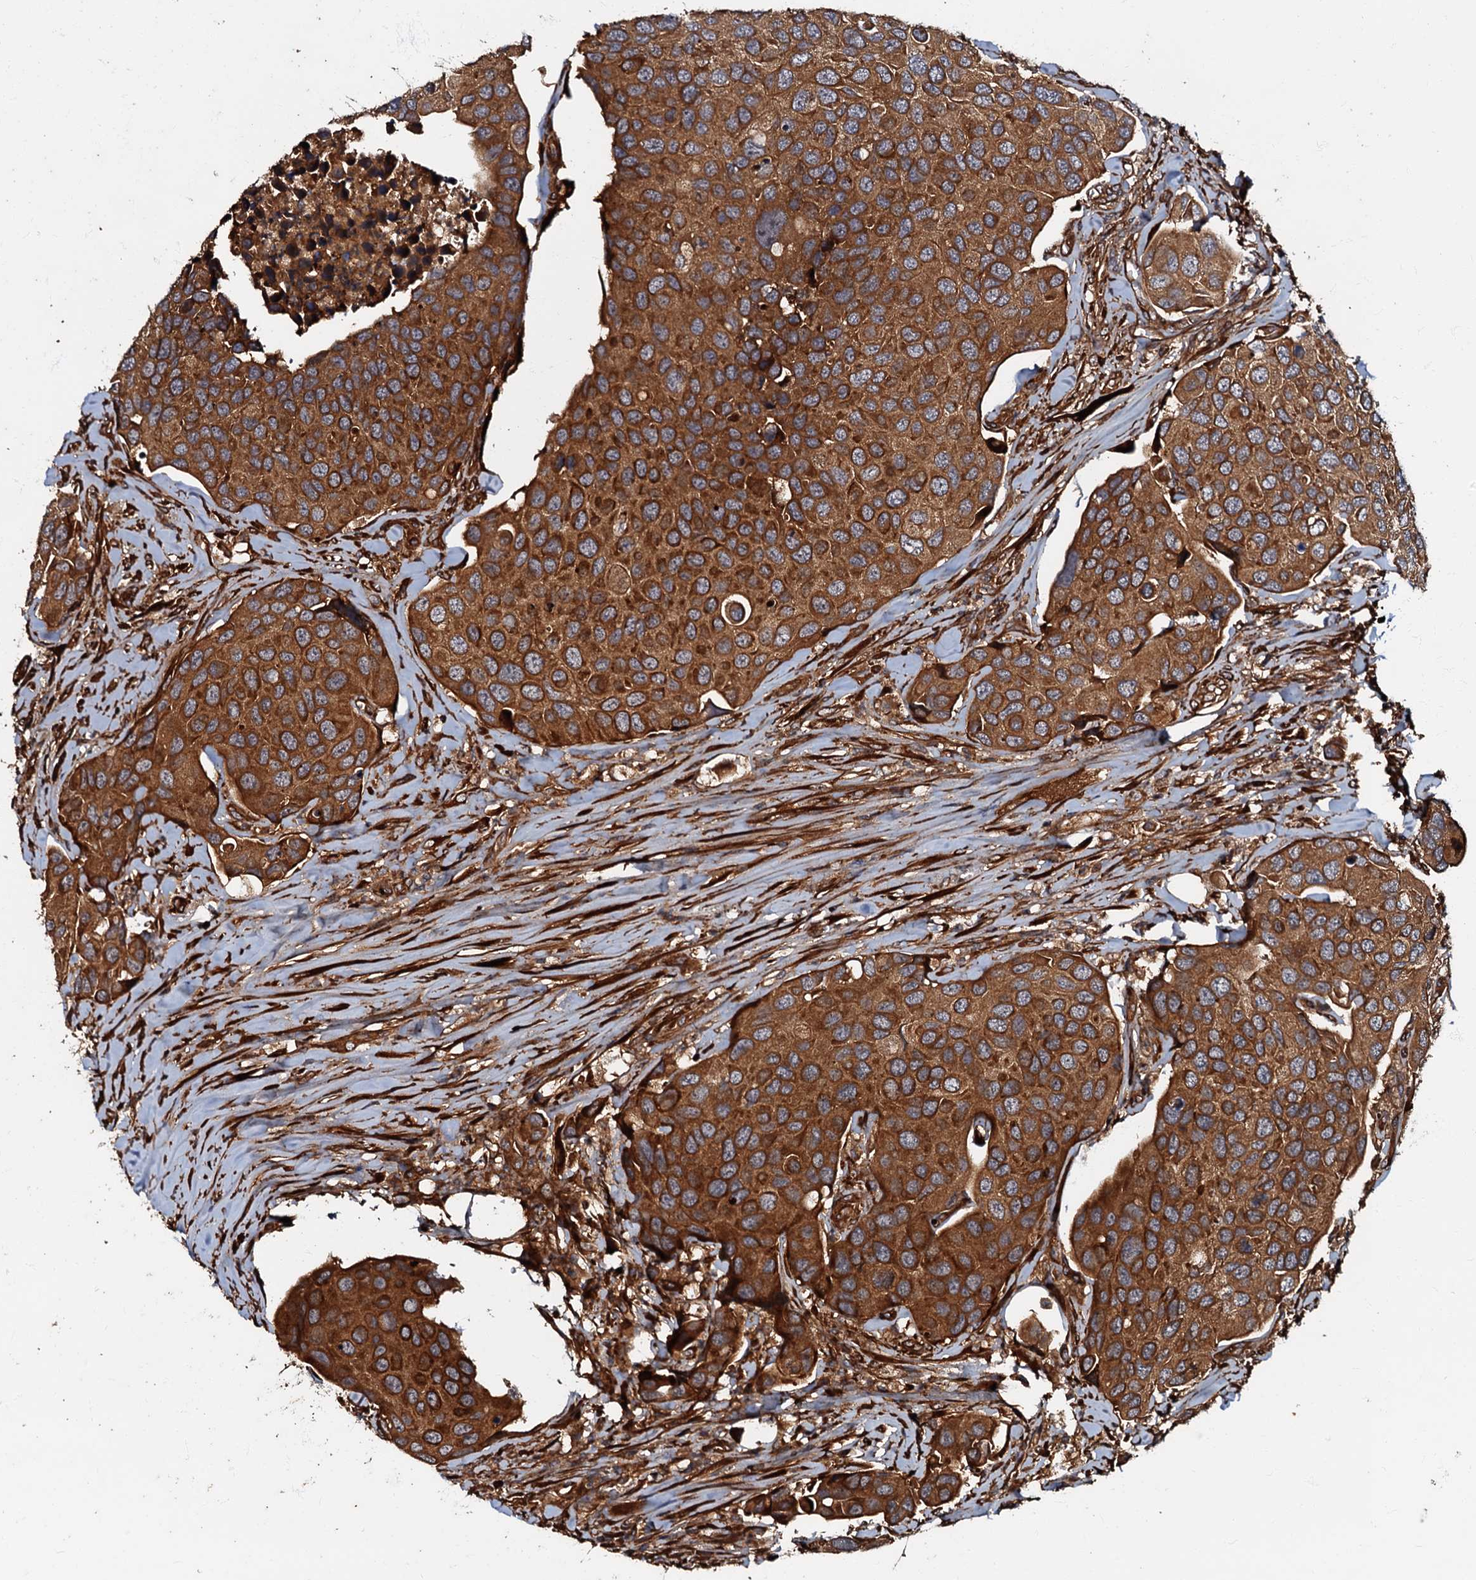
{"staining": {"intensity": "strong", "quantity": ">75%", "location": "cytoplasmic/membranous"}, "tissue": "urothelial cancer", "cell_type": "Tumor cells", "image_type": "cancer", "snomed": [{"axis": "morphology", "description": "Urothelial carcinoma, High grade"}, {"axis": "topography", "description": "Urinary bladder"}], "caption": "This image displays immunohistochemistry staining of human high-grade urothelial carcinoma, with high strong cytoplasmic/membranous positivity in approximately >75% of tumor cells.", "gene": "BLOC1S6", "patient": {"sex": "male", "age": 74}}